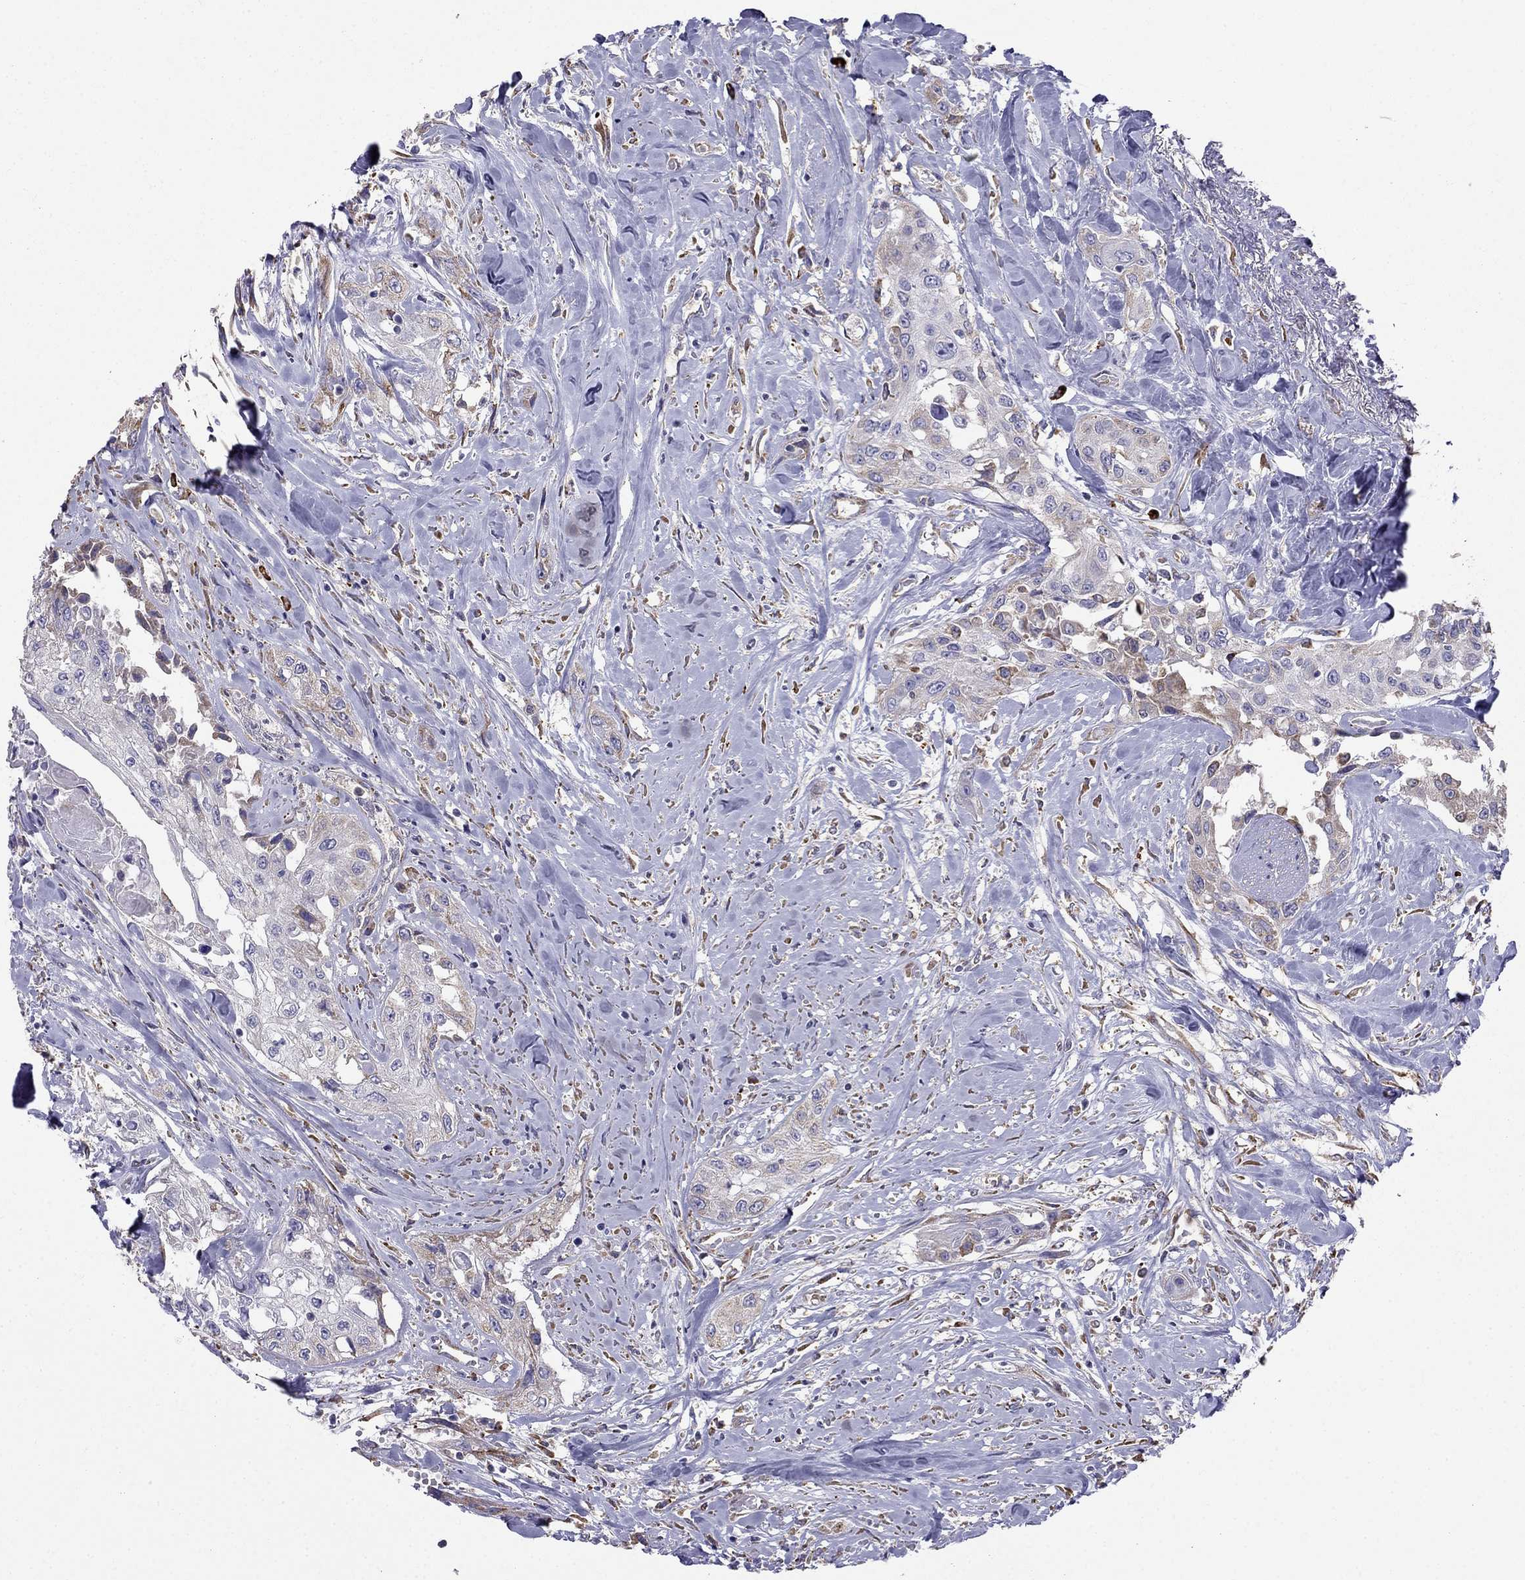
{"staining": {"intensity": "weak", "quantity": "<25%", "location": "cytoplasmic/membranous"}, "tissue": "head and neck cancer", "cell_type": "Tumor cells", "image_type": "cancer", "snomed": [{"axis": "morphology", "description": "Normal tissue, NOS"}, {"axis": "morphology", "description": "Squamous cell carcinoma, NOS"}, {"axis": "topography", "description": "Oral tissue"}, {"axis": "topography", "description": "Peripheral nerve tissue"}, {"axis": "topography", "description": "Head-Neck"}], "caption": "A high-resolution histopathology image shows IHC staining of squamous cell carcinoma (head and neck), which demonstrates no significant expression in tumor cells.", "gene": "LONRF2", "patient": {"sex": "female", "age": 59}}